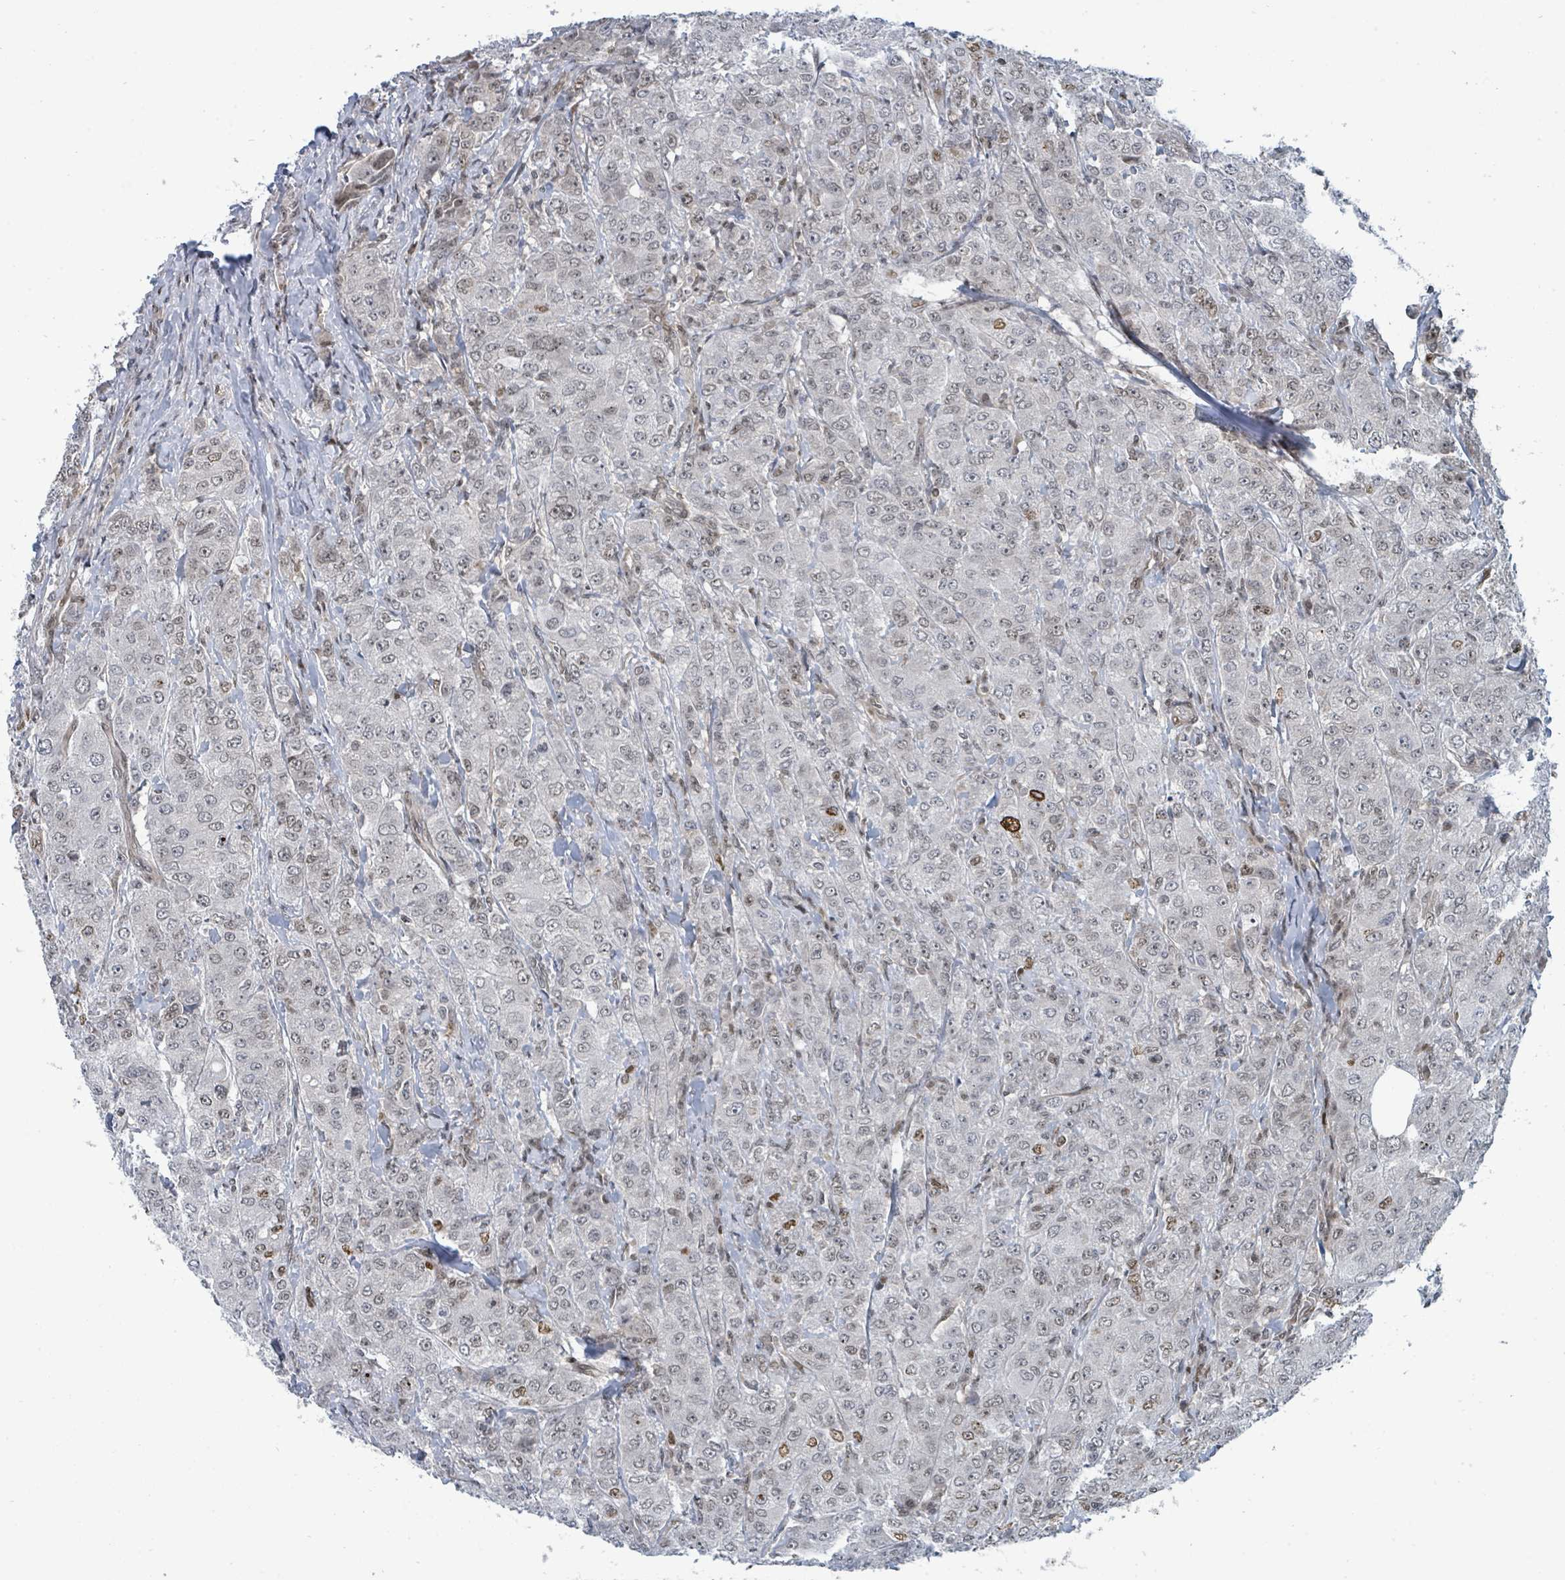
{"staining": {"intensity": "moderate", "quantity": "25%-75%", "location": "nuclear"}, "tissue": "breast cancer", "cell_type": "Tumor cells", "image_type": "cancer", "snomed": [{"axis": "morphology", "description": "Duct carcinoma"}, {"axis": "topography", "description": "Breast"}], "caption": "Immunohistochemistry micrograph of breast cancer (intraductal carcinoma) stained for a protein (brown), which displays medium levels of moderate nuclear expression in about 25%-75% of tumor cells.", "gene": "SUMO4", "patient": {"sex": "female", "age": 43}}